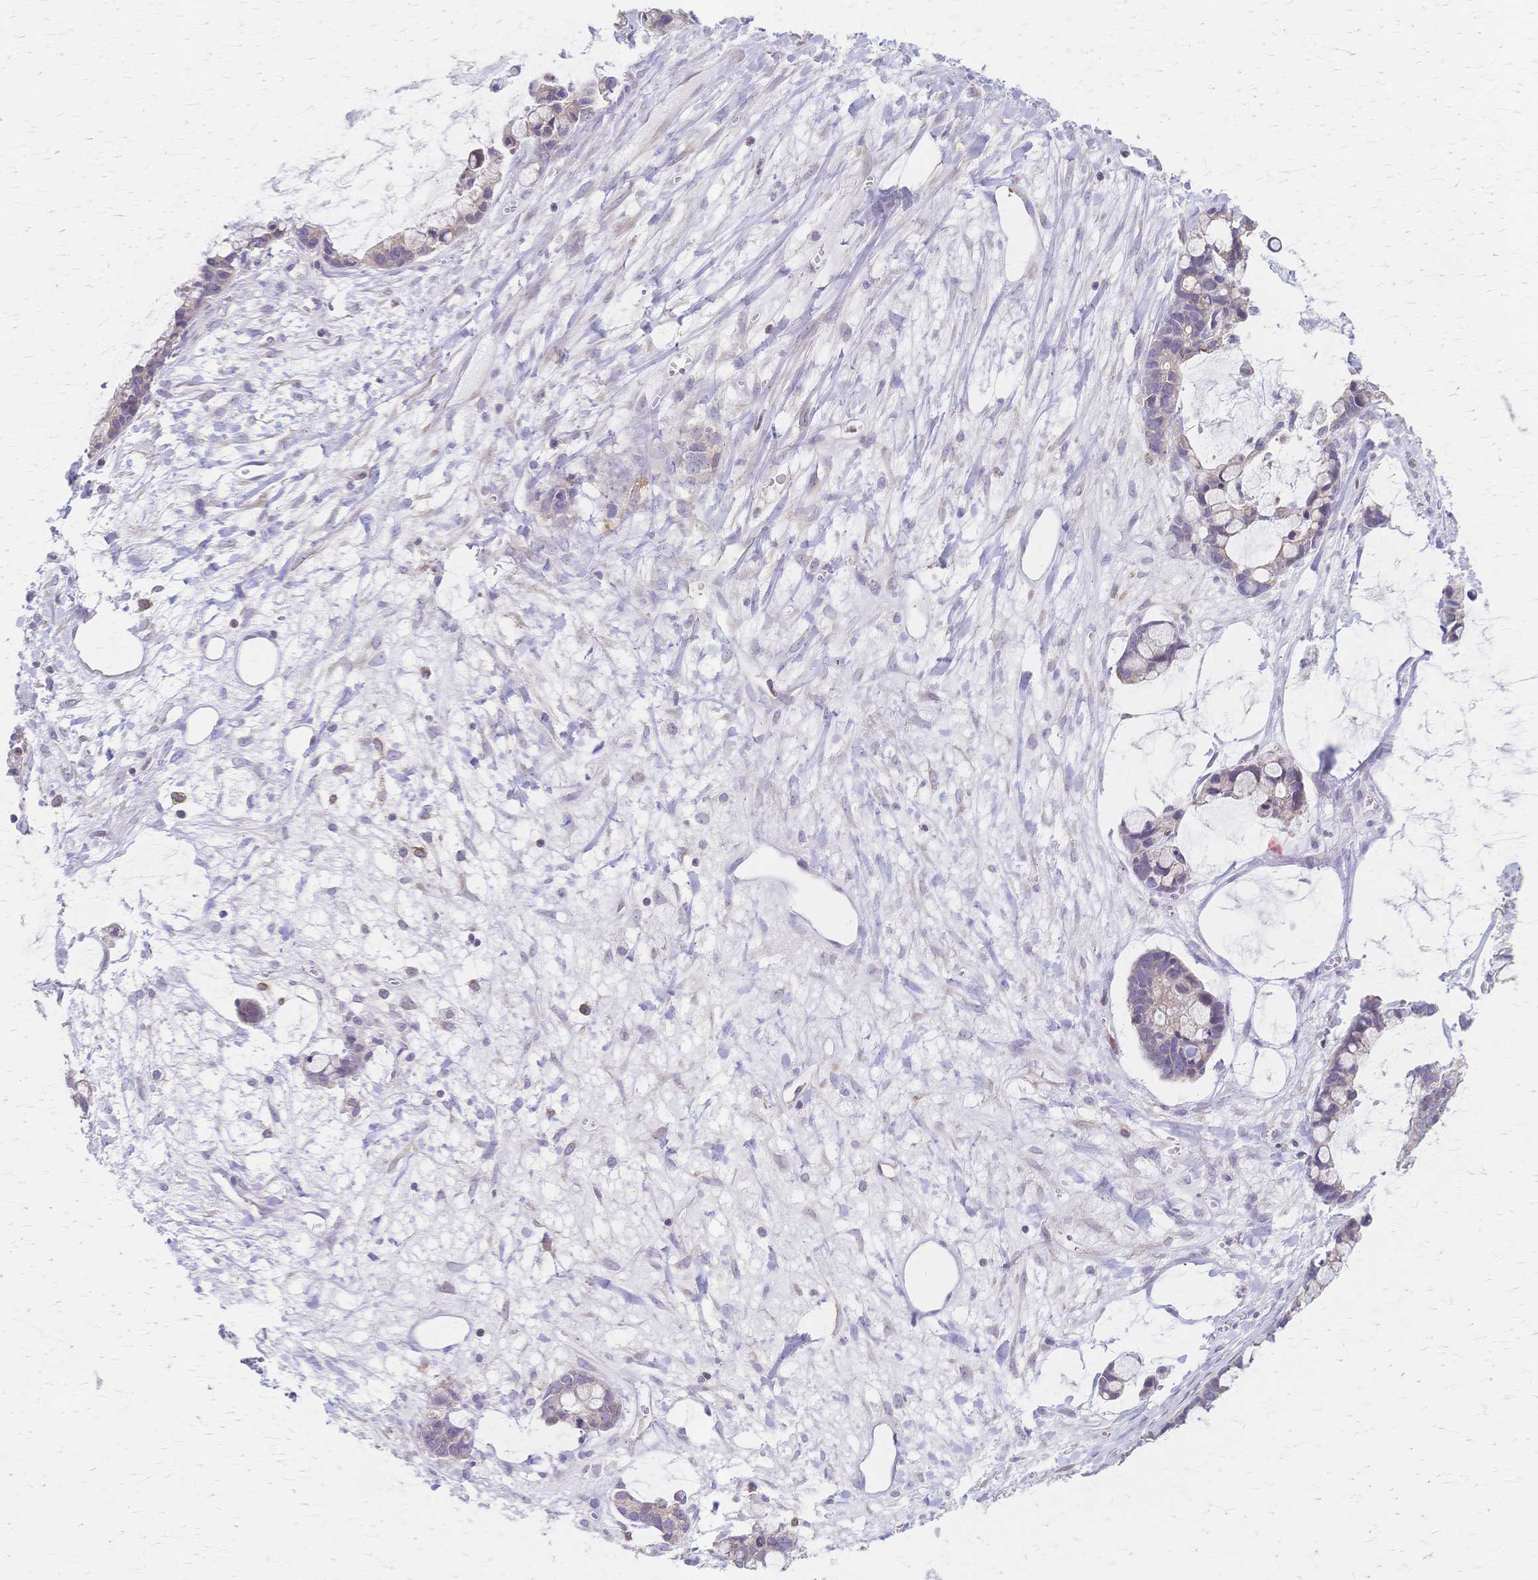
{"staining": {"intensity": "weak", "quantity": "<25%", "location": "cytoplasmic/membranous"}, "tissue": "ovarian cancer", "cell_type": "Tumor cells", "image_type": "cancer", "snomed": [{"axis": "morphology", "description": "Cystadenocarcinoma, mucinous, NOS"}, {"axis": "topography", "description": "Ovary"}], "caption": "An IHC photomicrograph of ovarian mucinous cystadenocarcinoma is shown. There is no staining in tumor cells of ovarian mucinous cystadenocarcinoma.", "gene": "CYB5A", "patient": {"sex": "female", "age": 63}}